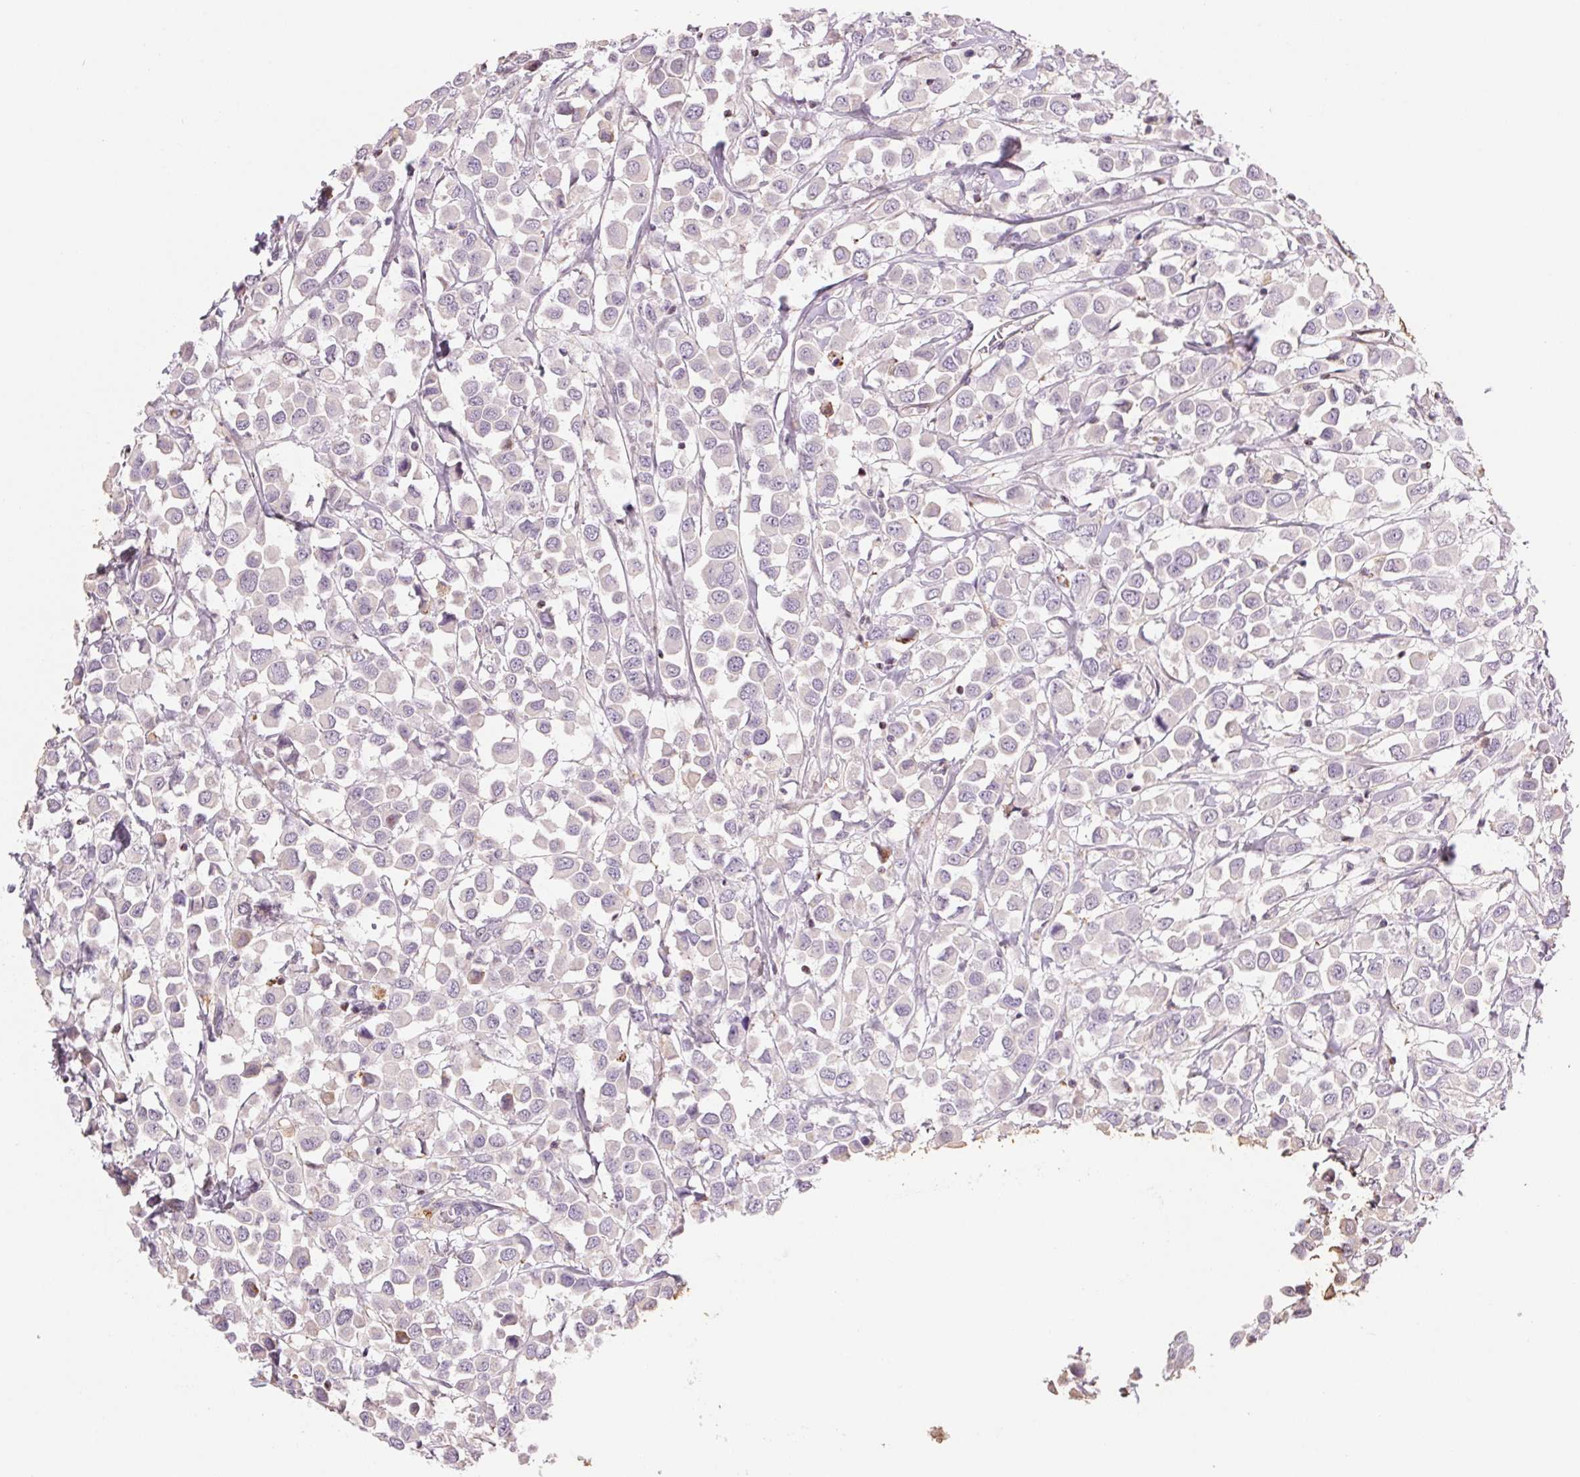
{"staining": {"intensity": "negative", "quantity": "none", "location": "none"}, "tissue": "breast cancer", "cell_type": "Tumor cells", "image_type": "cancer", "snomed": [{"axis": "morphology", "description": "Duct carcinoma"}, {"axis": "topography", "description": "Breast"}], "caption": "High power microscopy histopathology image of an immunohistochemistry histopathology image of breast cancer (infiltrating ductal carcinoma), revealing no significant expression in tumor cells.", "gene": "ANKRD13B", "patient": {"sex": "female", "age": 61}}